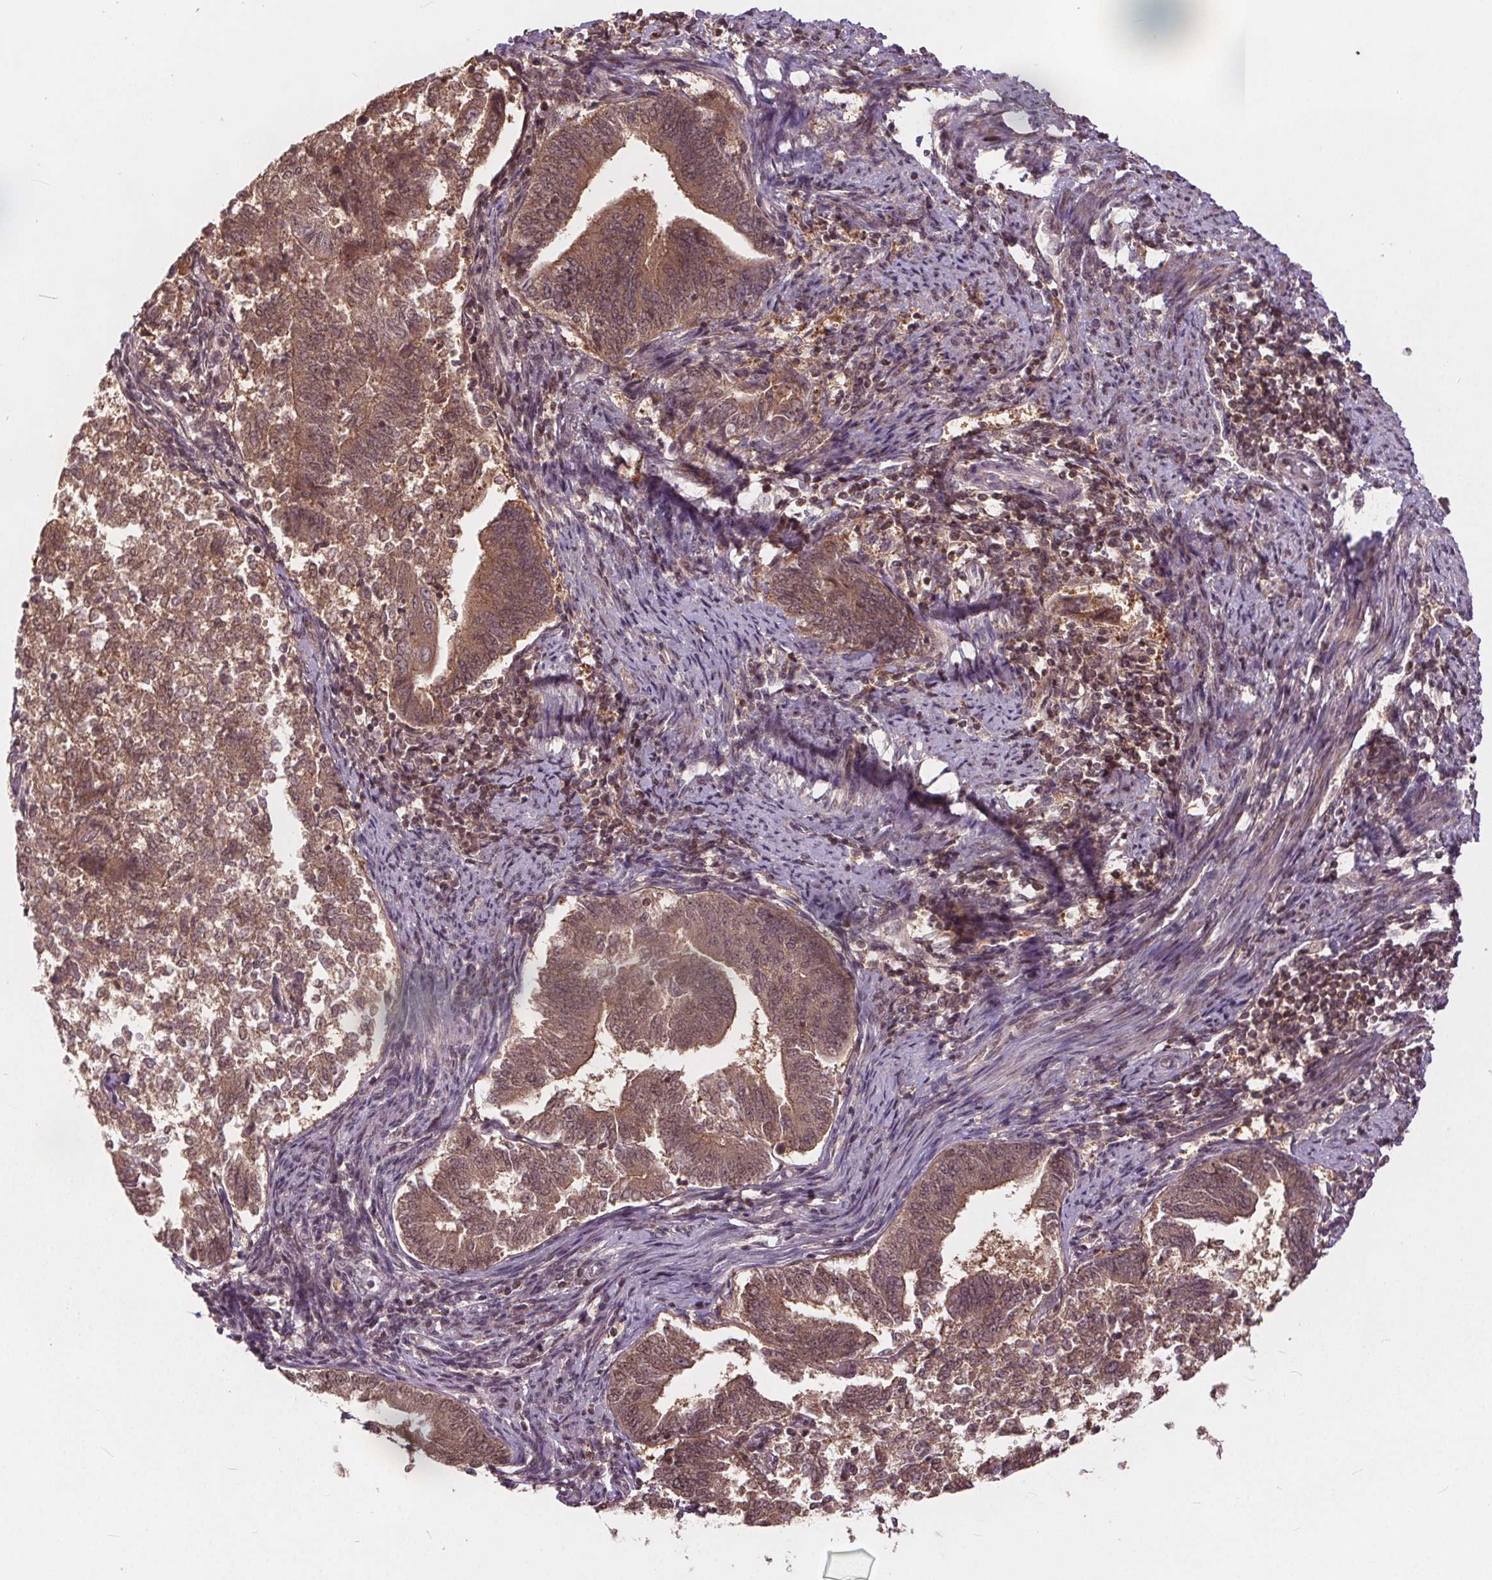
{"staining": {"intensity": "moderate", "quantity": ">75%", "location": "cytoplasmic/membranous"}, "tissue": "endometrial cancer", "cell_type": "Tumor cells", "image_type": "cancer", "snomed": [{"axis": "morphology", "description": "Adenocarcinoma, NOS"}, {"axis": "topography", "description": "Endometrium"}], "caption": "Immunohistochemical staining of human adenocarcinoma (endometrial) shows moderate cytoplasmic/membranous protein staining in about >75% of tumor cells.", "gene": "HIF1AN", "patient": {"sex": "female", "age": 65}}